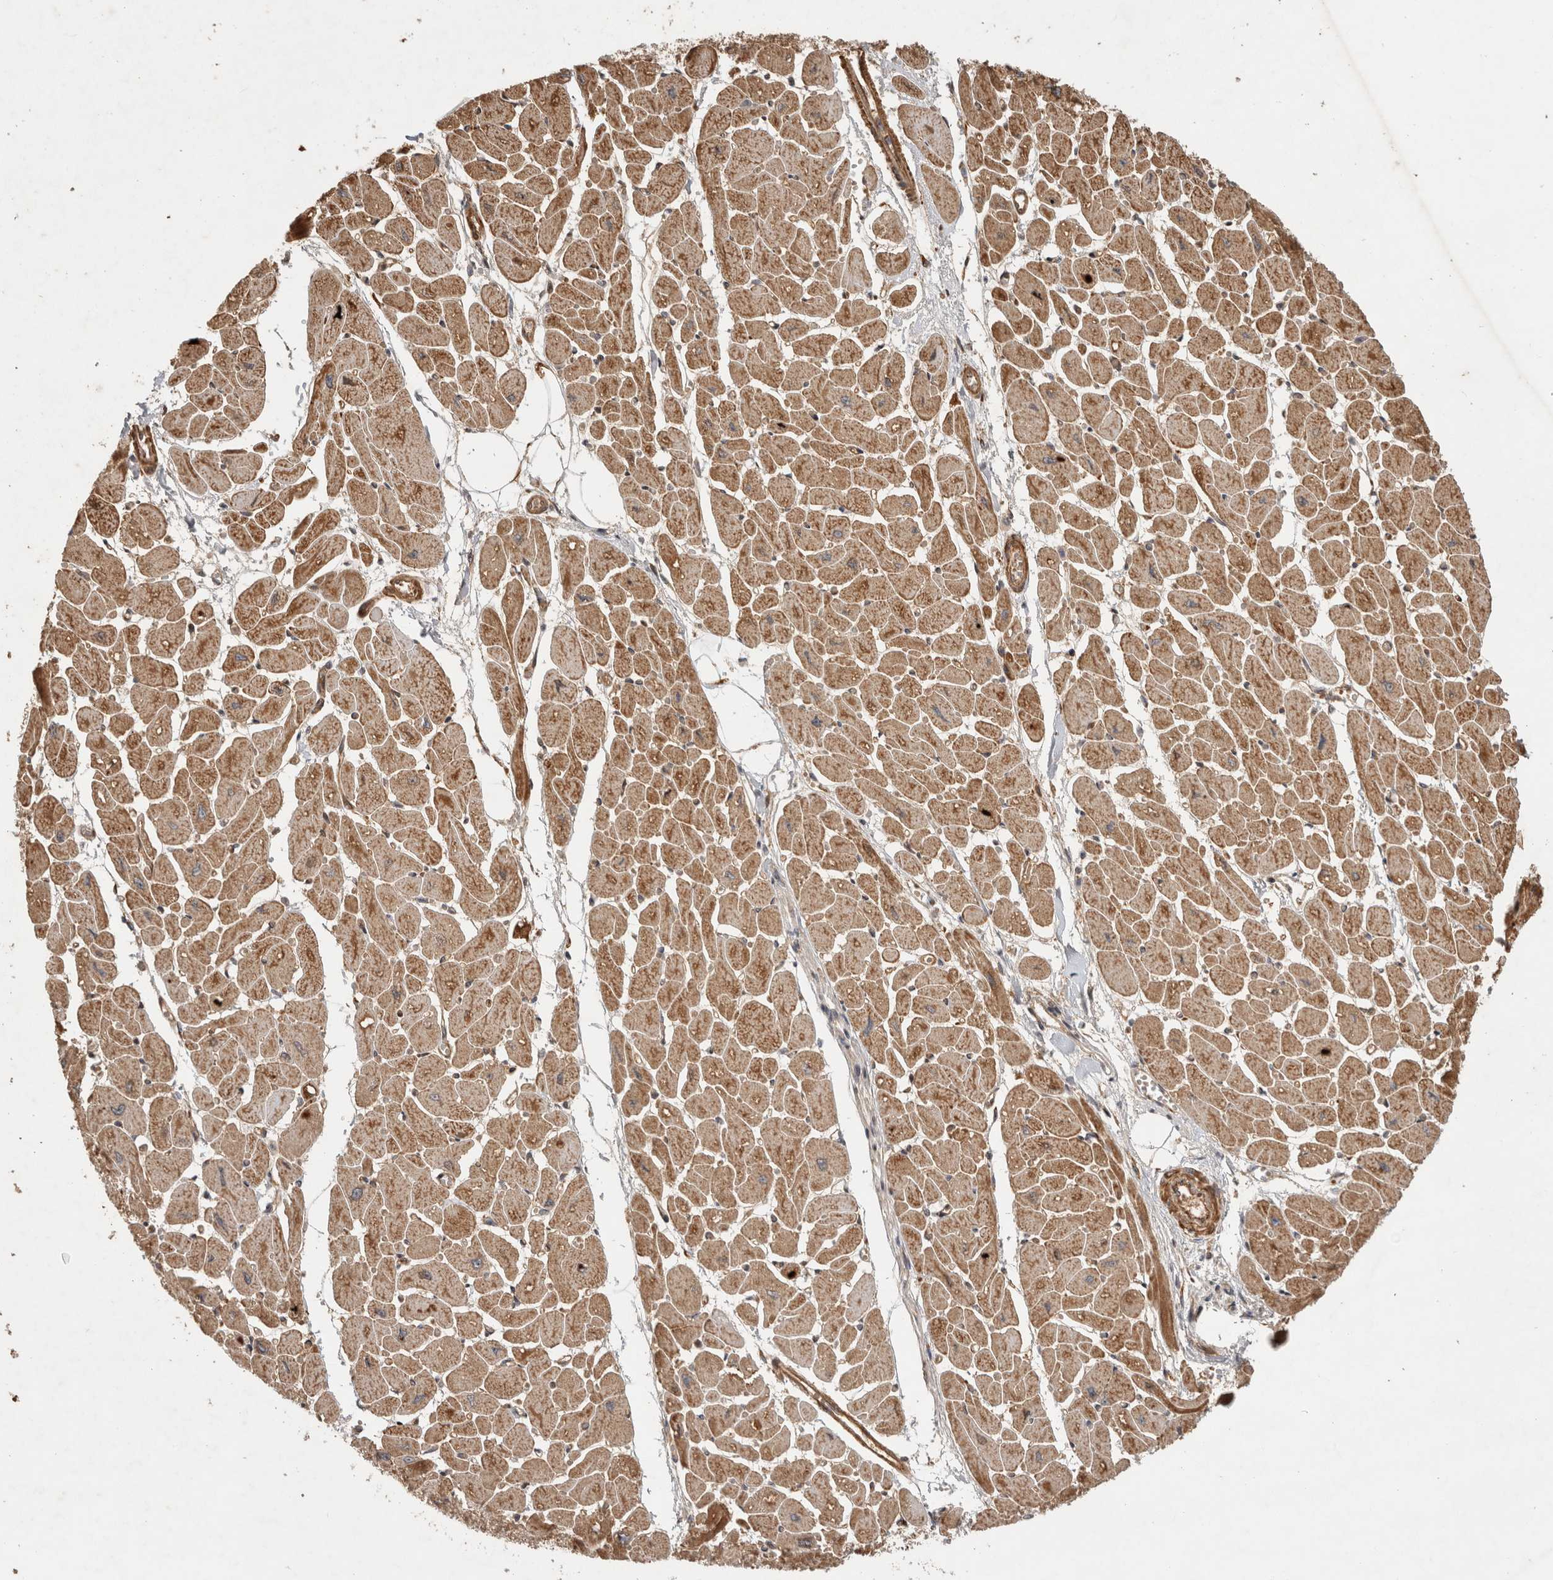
{"staining": {"intensity": "moderate", "quantity": ">75%", "location": "cytoplasmic/membranous"}, "tissue": "heart muscle", "cell_type": "Cardiomyocytes", "image_type": "normal", "snomed": [{"axis": "morphology", "description": "Normal tissue, NOS"}, {"axis": "topography", "description": "Heart"}], "caption": "Immunohistochemistry (DAB) staining of normal human heart muscle demonstrates moderate cytoplasmic/membranous protein positivity in approximately >75% of cardiomyocytes. (Stains: DAB (3,3'-diaminobenzidine) in brown, nuclei in blue, Microscopy: brightfield microscopy at high magnification).", "gene": "TUBD1", "patient": {"sex": "female", "age": 54}}